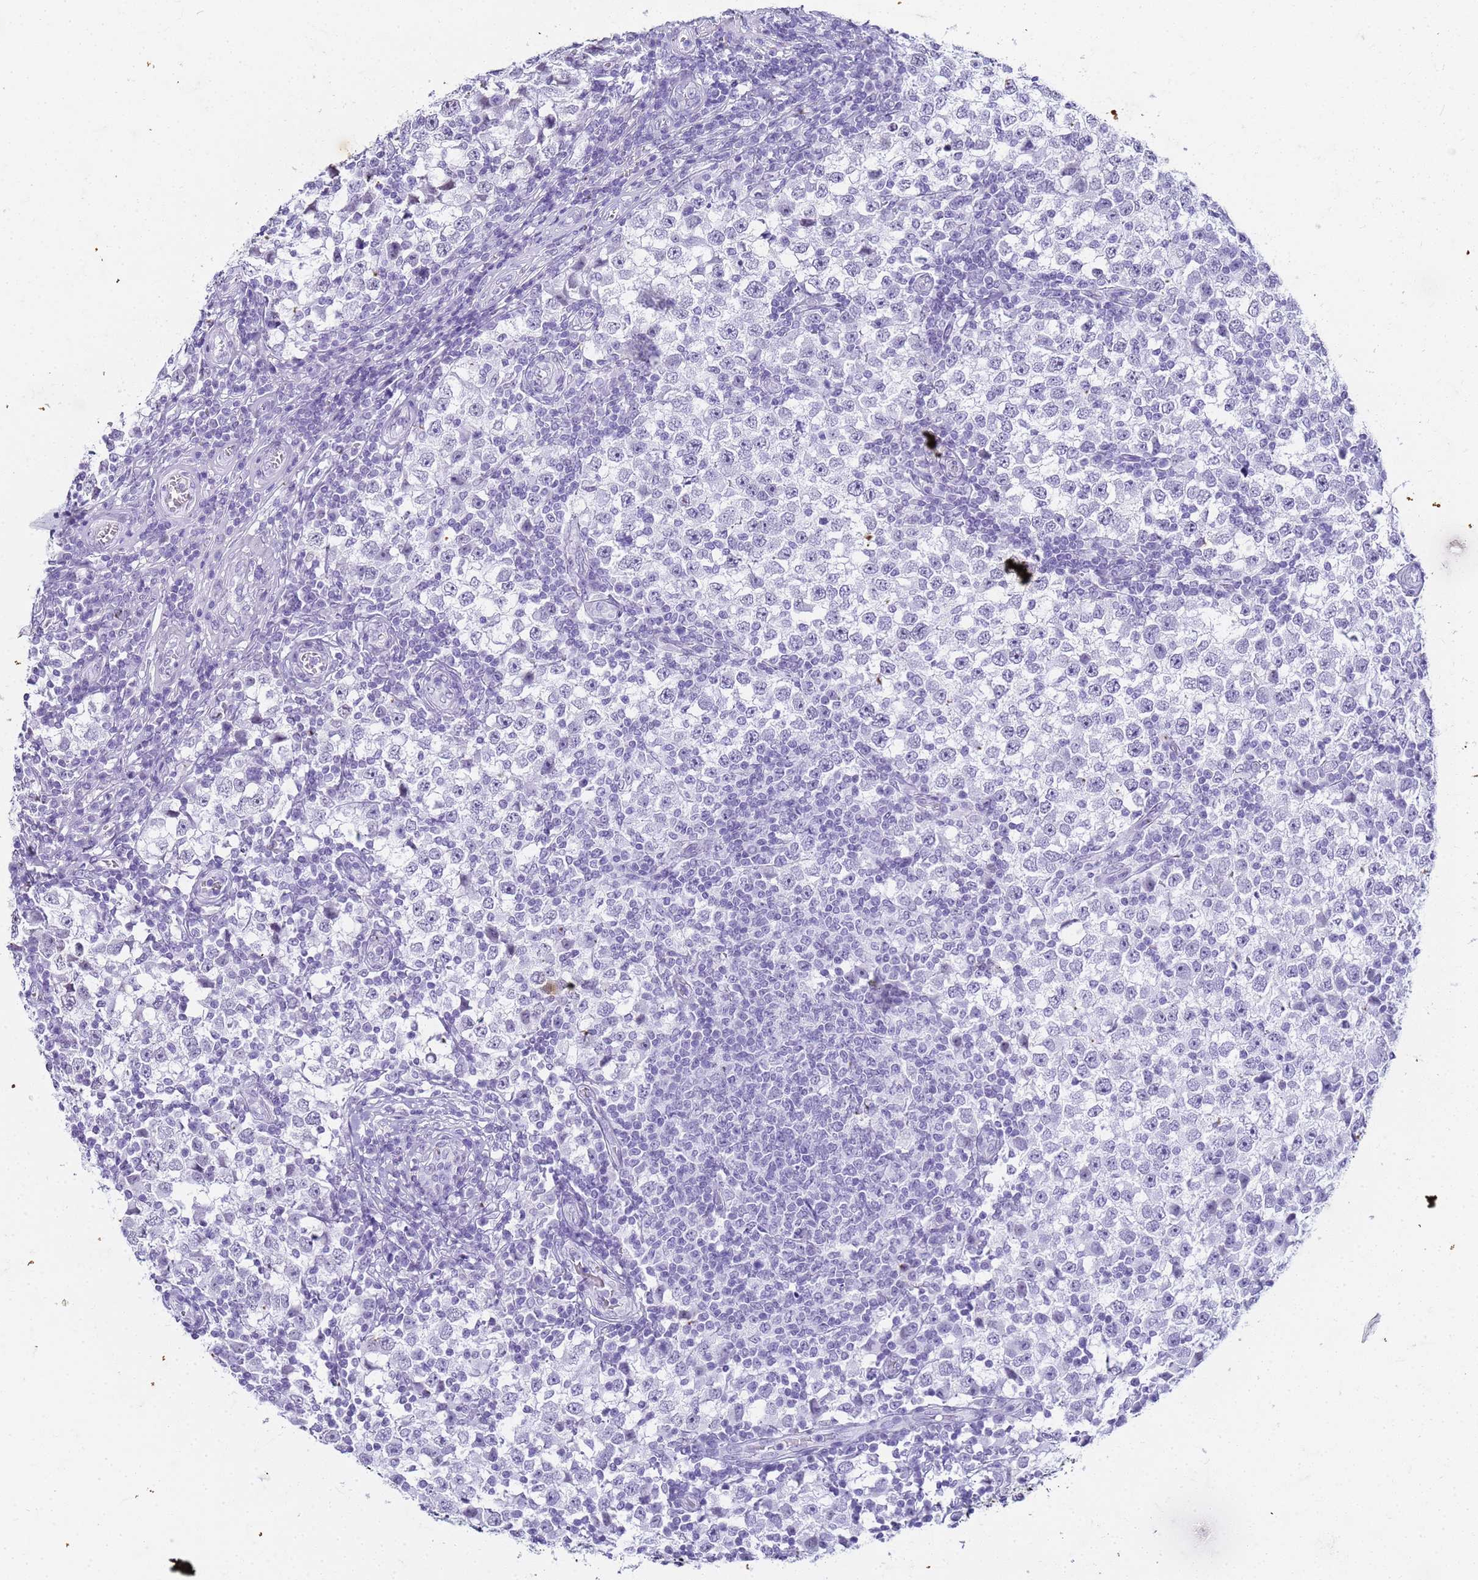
{"staining": {"intensity": "negative", "quantity": "none", "location": "none"}, "tissue": "testis cancer", "cell_type": "Tumor cells", "image_type": "cancer", "snomed": [{"axis": "morphology", "description": "Seminoma, NOS"}, {"axis": "topography", "description": "Testis"}], "caption": "IHC histopathology image of neoplastic tissue: testis seminoma stained with DAB (3,3'-diaminobenzidine) exhibits no significant protein positivity in tumor cells.", "gene": "SLC7A9", "patient": {"sex": "male", "age": 65}}